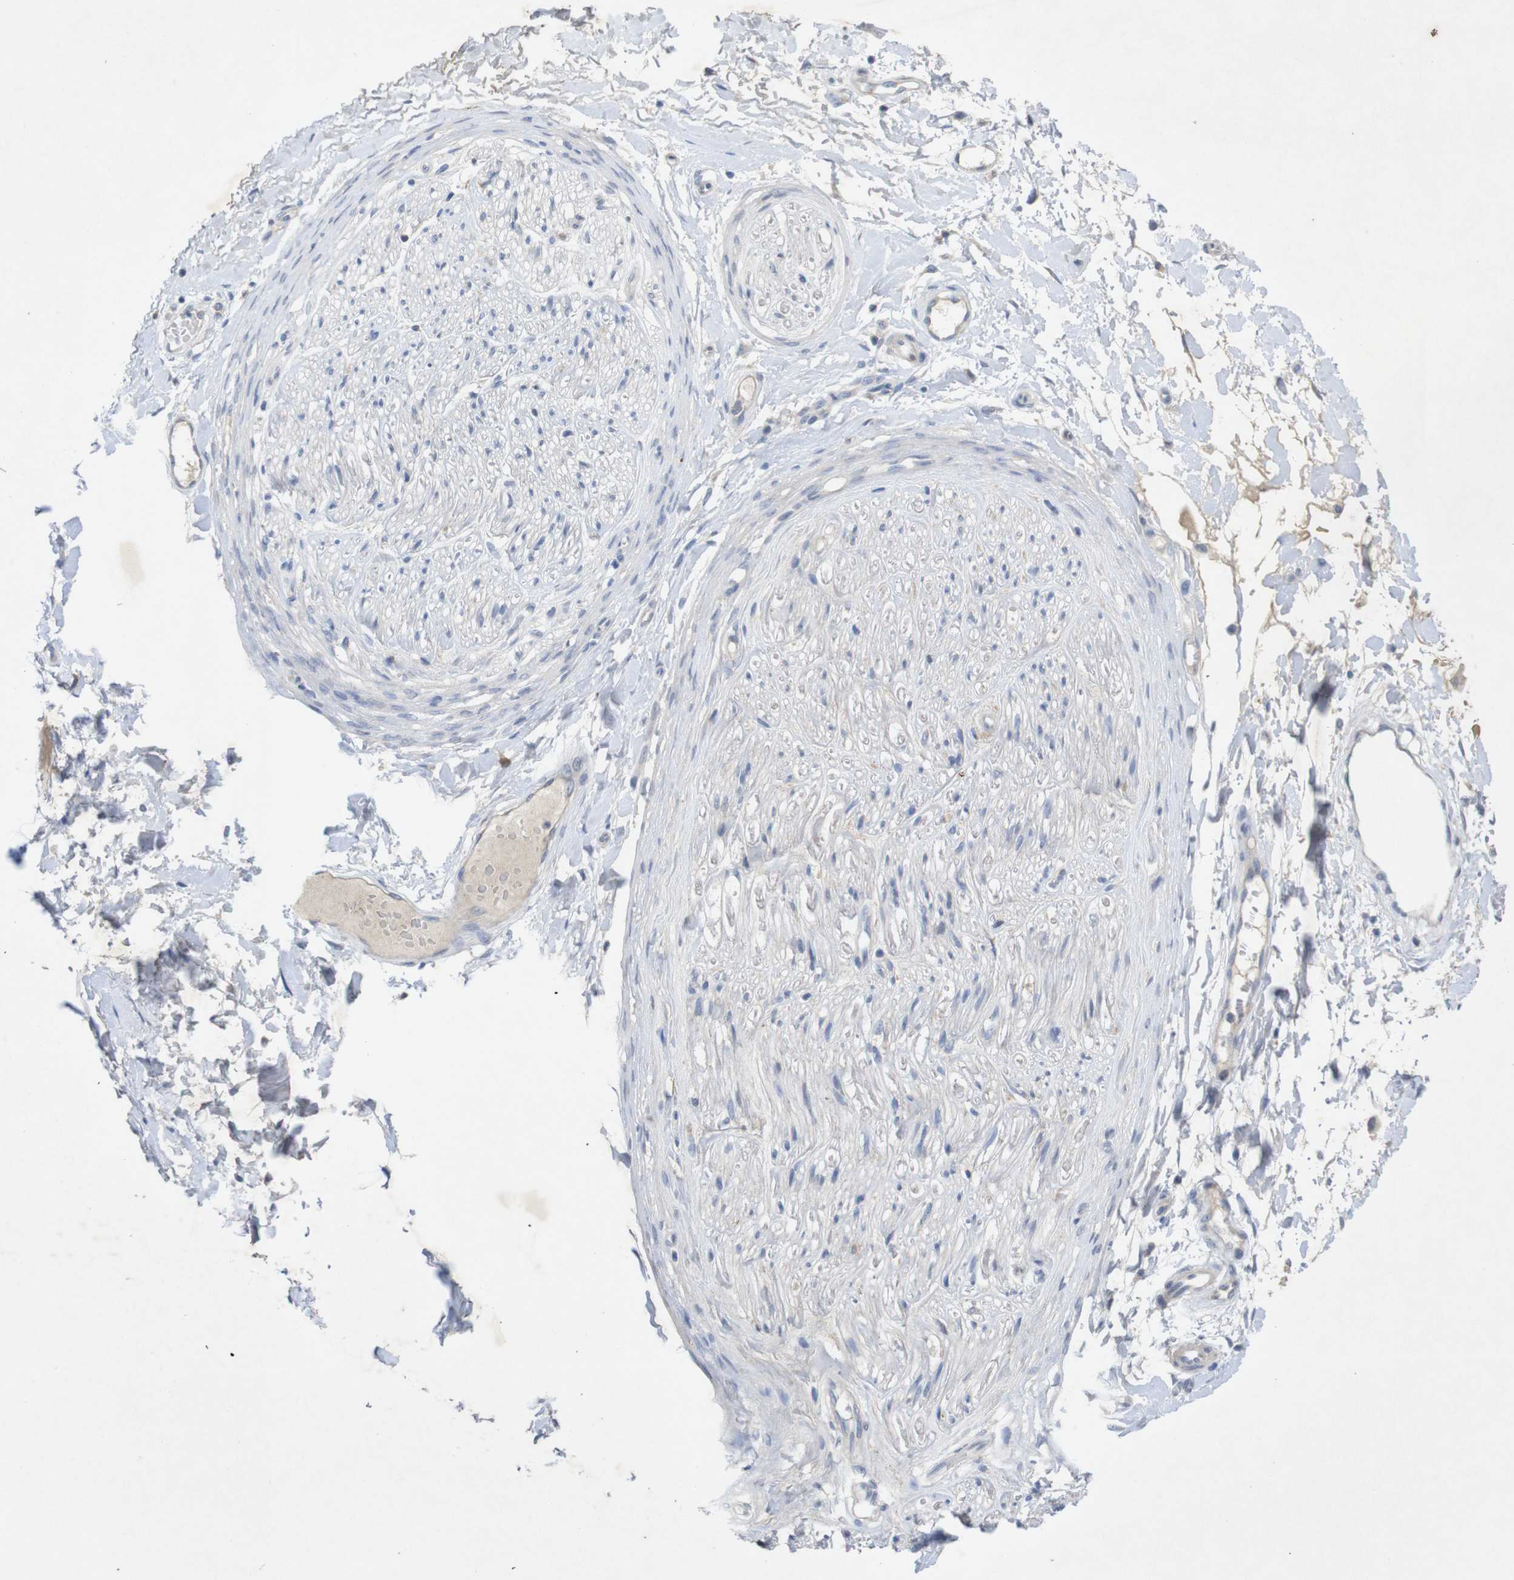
{"staining": {"intensity": "negative", "quantity": "none", "location": "none"}, "tissue": "adipose tissue", "cell_type": "Adipocytes", "image_type": "normal", "snomed": [{"axis": "morphology", "description": "Normal tissue, NOS"}, {"axis": "morphology", "description": "Squamous cell carcinoma, NOS"}, {"axis": "topography", "description": "Skin"}, {"axis": "topography", "description": "Peripheral nerve tissue"}], "caption": "The image shows no staining of adipocytes in unremarkable adipose tissue.", "gene": "BCAR3", "patient": {"sex": "male", "age": 83}}